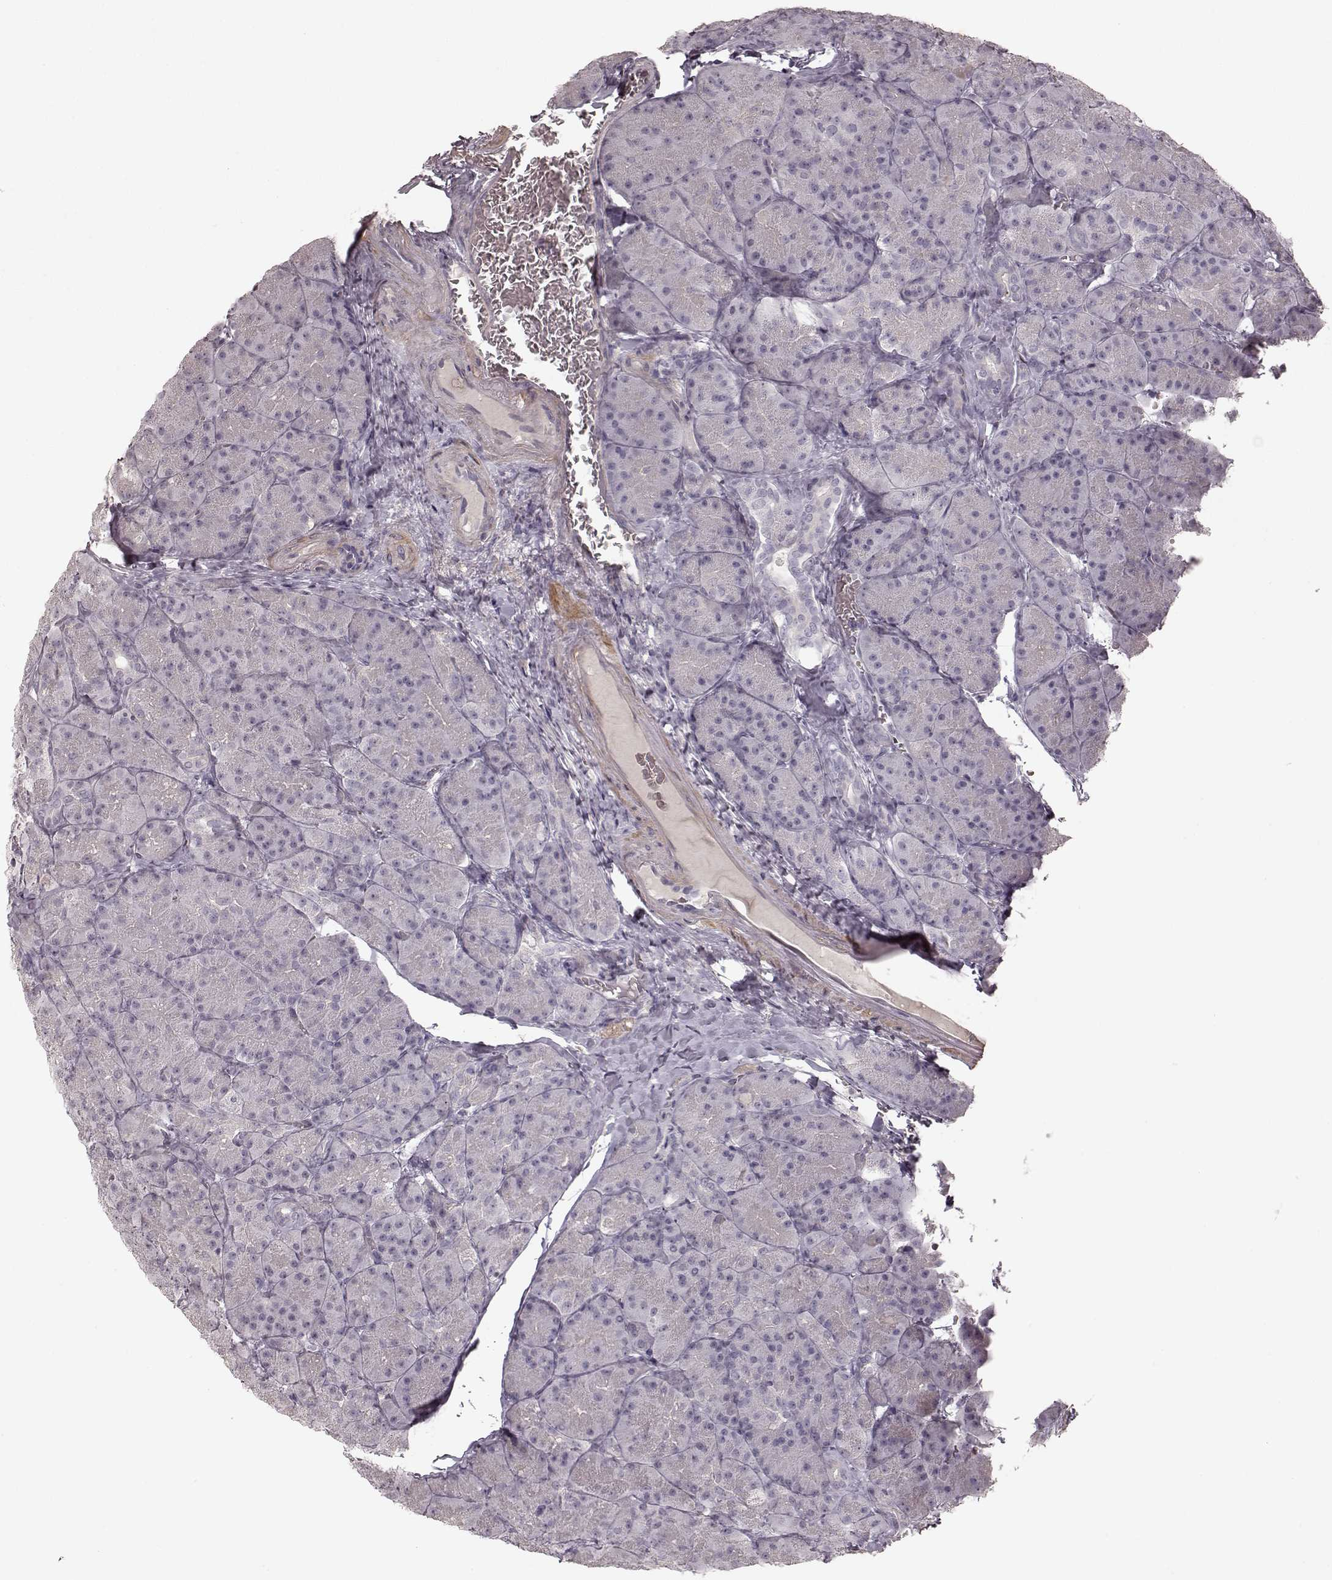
{"staining": {"intensity": "negative", "quantity": "none", "location": "none"}, "tissue": "pancreas", "cell_type": "Exocrine glandular cells", "image_type": "normal", "snomed": [{"axis": "morphology", "description": "Normal tissue, NOS"}, {"axis": "topography", "description": "Pancreas"}], "caption": "This is an immunohistochemistry histopathology image of unremarkable pancreas. There is no expression in exocrine glandular cells.", "gene": "PRLHR", "patient": {"sex": "male", "age": 57}}